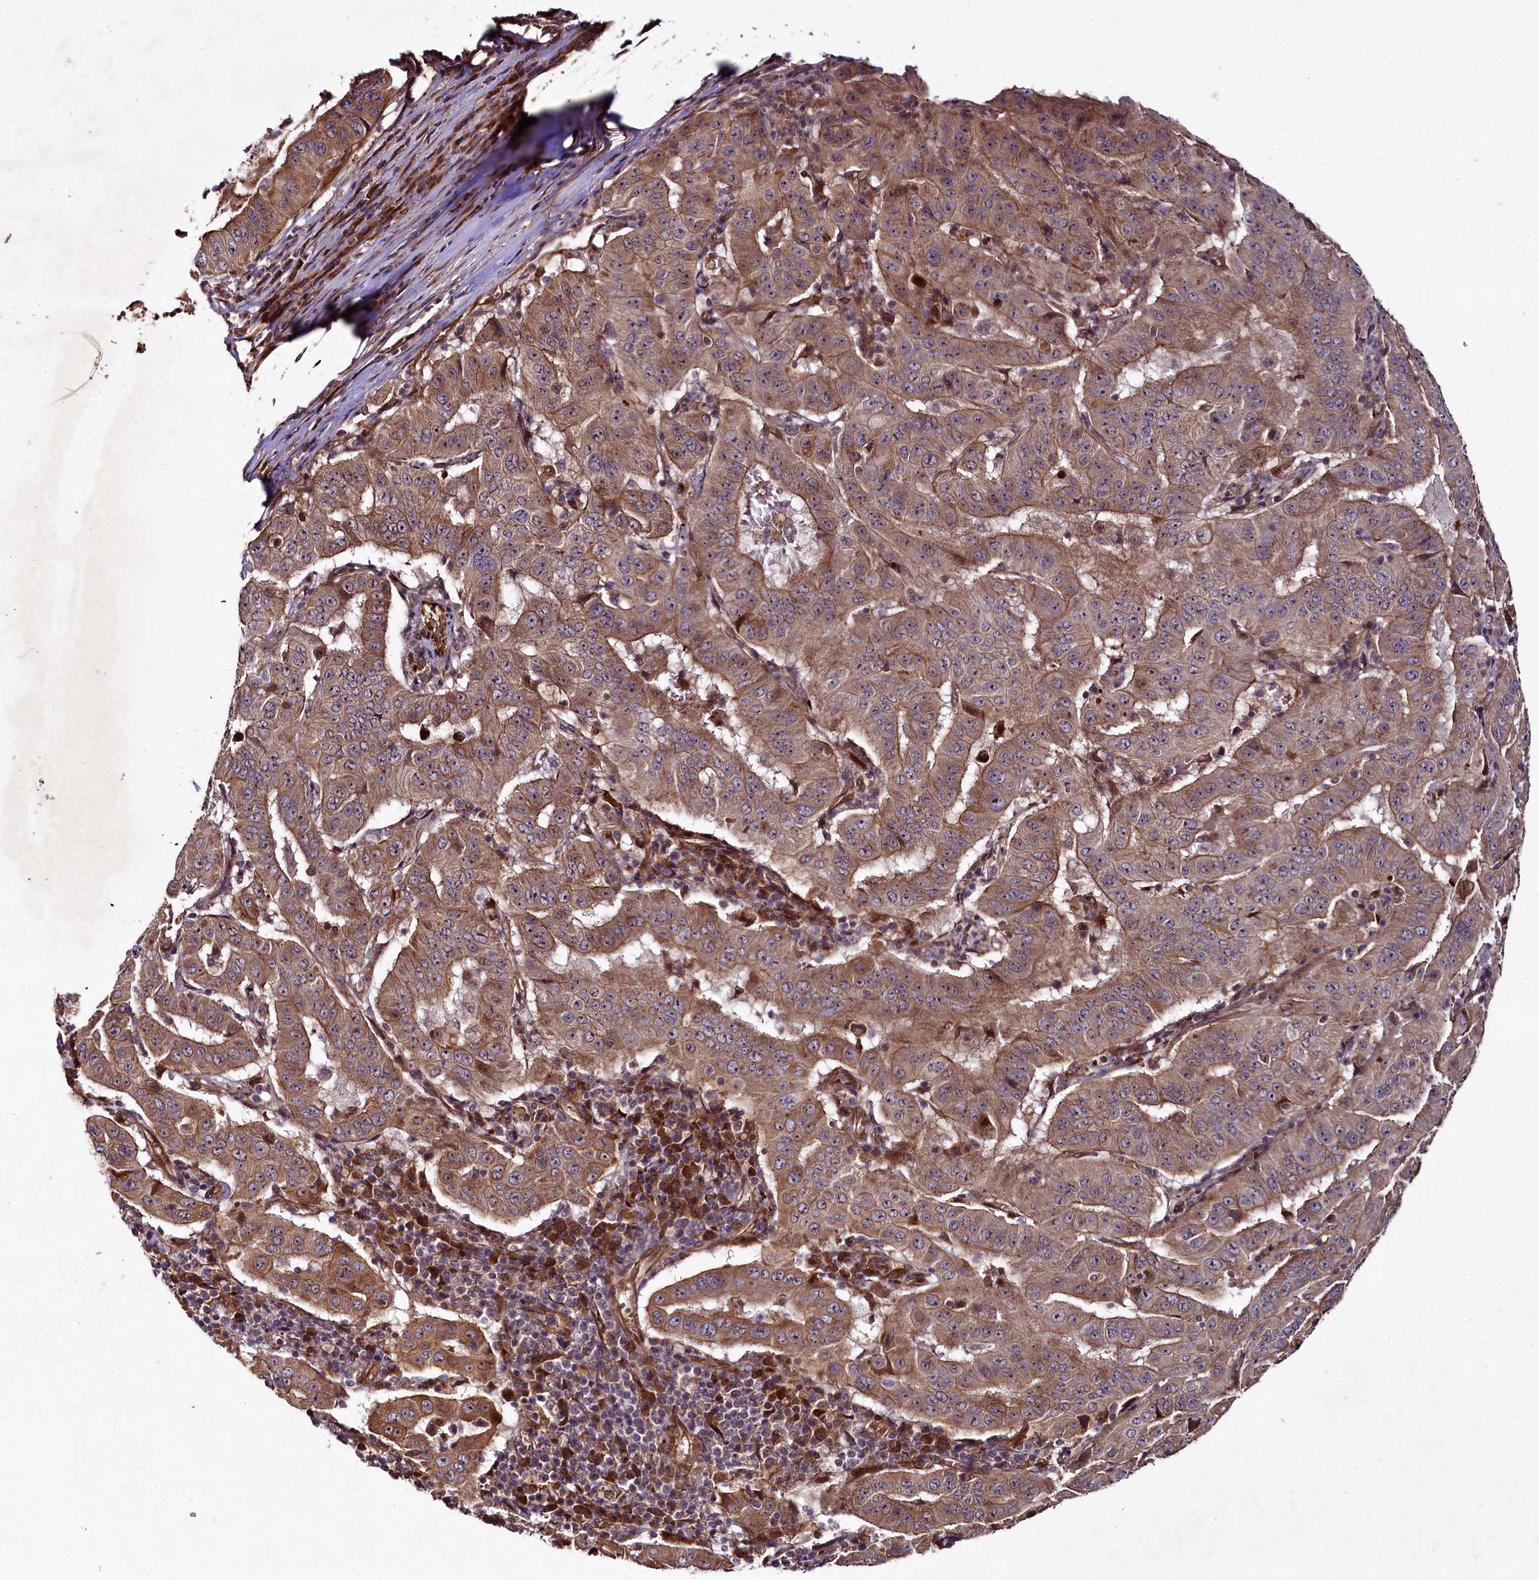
{"staining": {"intensity": "moderate", "quantity": ">75%", "location": "cytoplasmic/membranous"}, "tissue": "pancreatic cancer", "cell_type": "Tumor cells", "image_type": "cancer", "snomed": [{"axis": "morphology", "description": "Adenocarcinoma, NOS"}, {"axis": "topography", "description": "Pancreas"}], "caption": "Protein positivity by immunohistochemistry (IHC) demonstrates moderate cytoplasmic/membranous positivity in approximately >75% of tumor cells in pancreatic cancer. Nuclei are stained in blue.", "gene": "CCDC102A", "patient": {"sex": "male", "age": 63}}